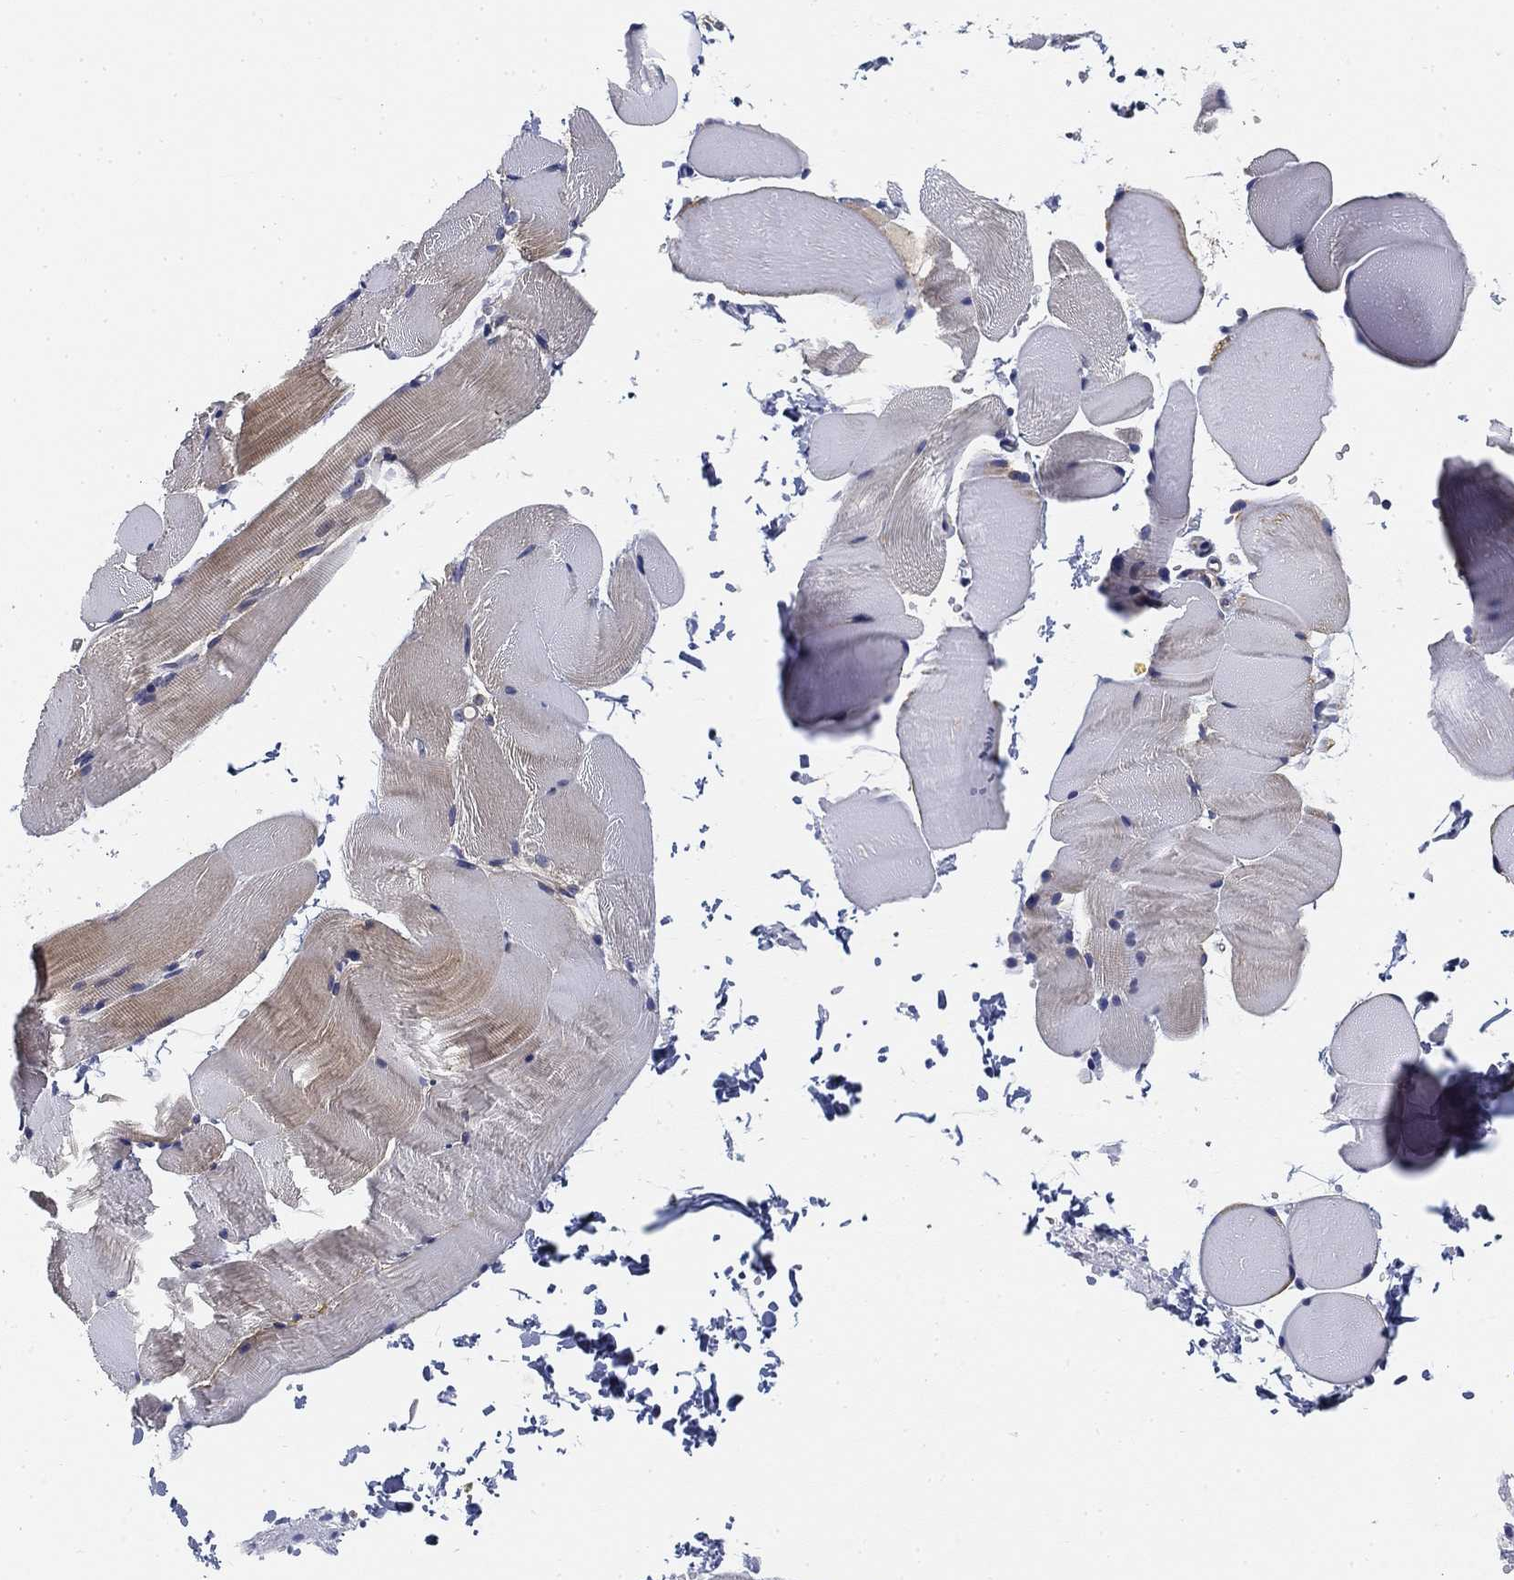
{"staining": {"intensity": "weak", "quantity": "<25%", "location": "cytoplasmic/membranous"}, "tissue": "skeletal muscle", "cell_type": "Myocytes", "image_type": "normal", "snomed": [{"axis": "morphology", "description": "Normal tissue, NOS"}, {"axis": "topography", "description": "Skeletal muscle"}], "caption": "This is a histopathology image of immunohistochemistry (IHC) staining of unremarkable skeletal muscle, which shows no positivity in myocytes. The staining was performed using DAB to visualize the protein expression in brown, while the nuclei were stained in blue with hematoxylin (Magnification: 20x).", "gene": "SLC2A5", "patient": {"sex": "female", "age": 37}}